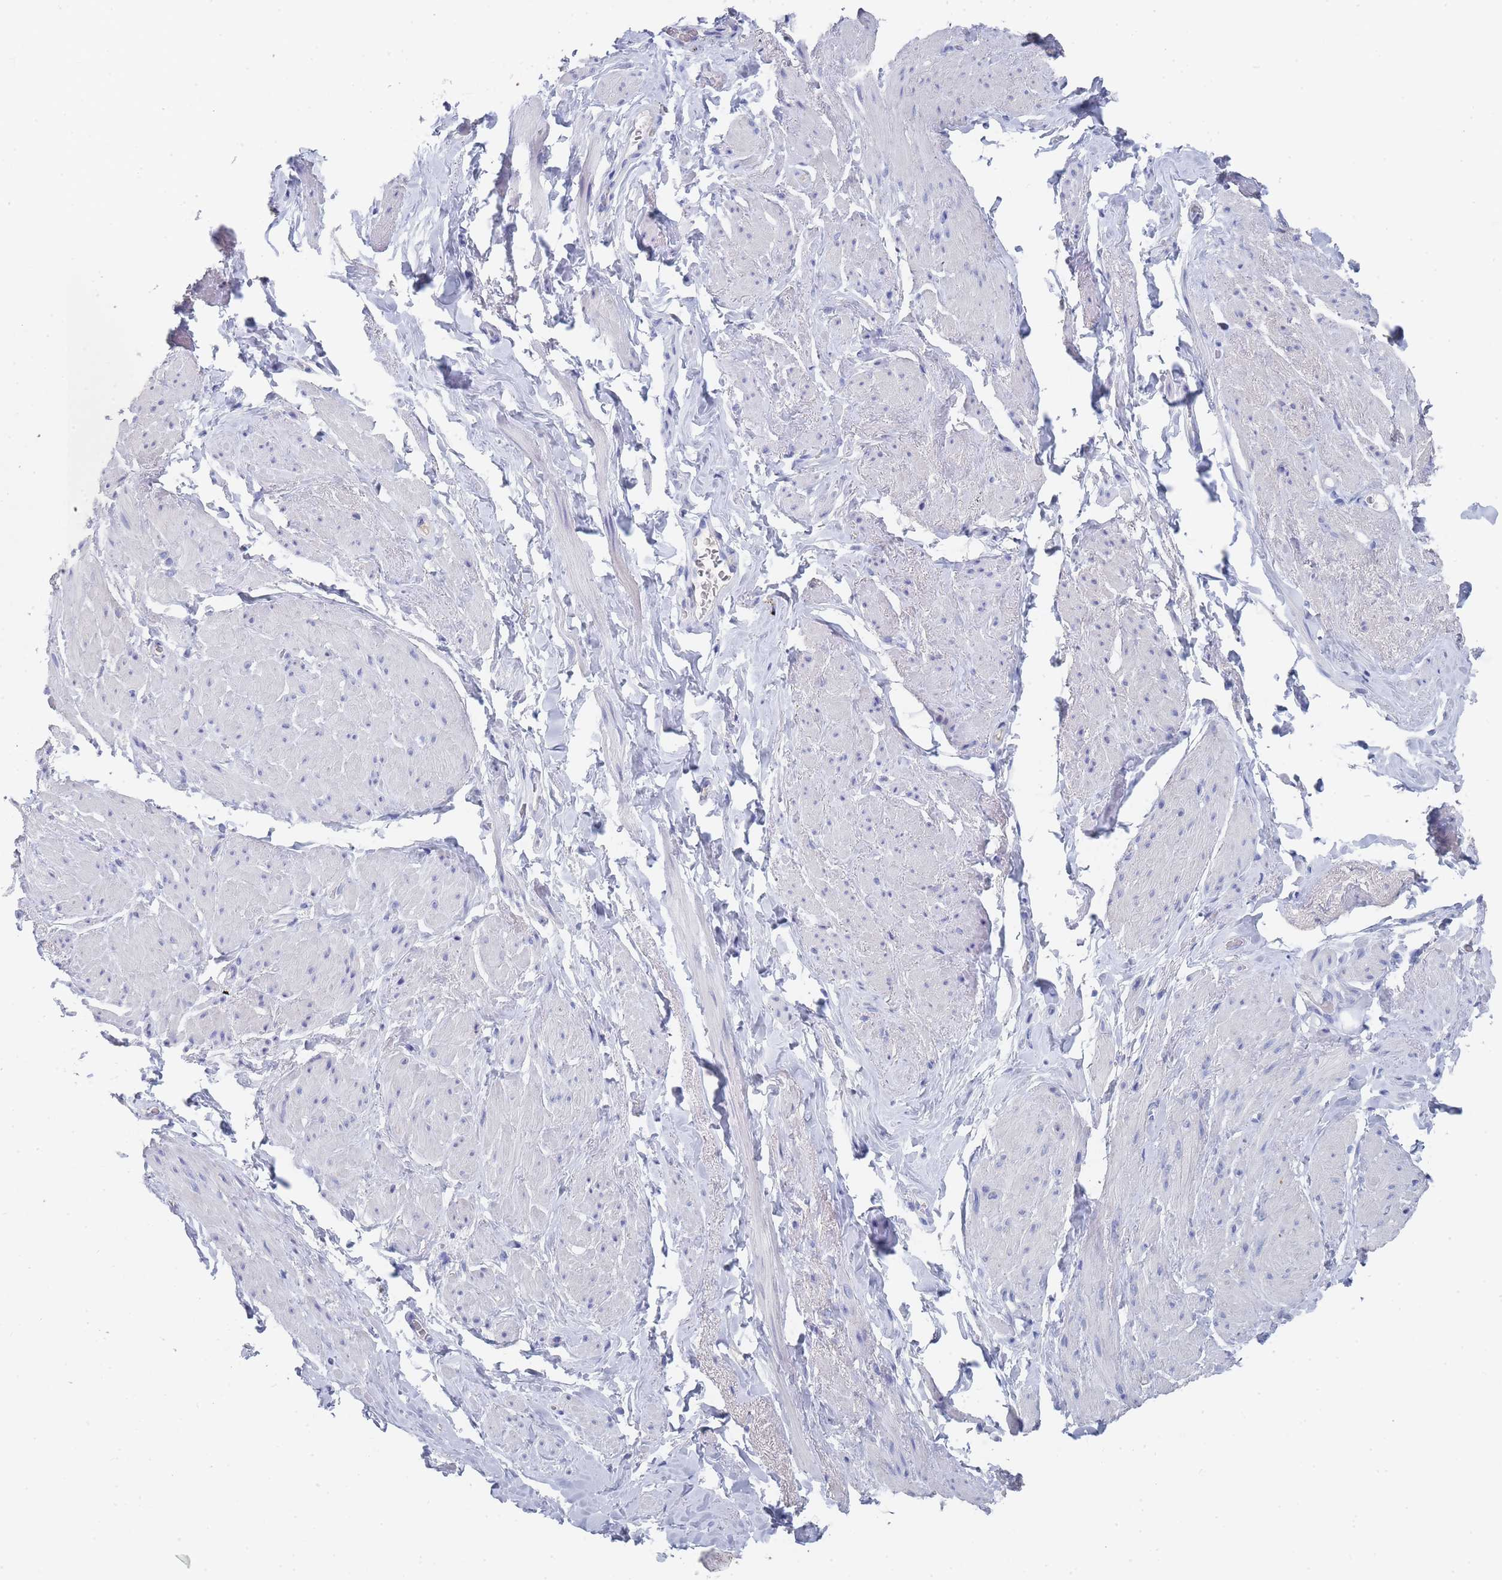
{"staining": {"intensity": "negative", "quantity": "none", "location": "none"}, "tissue": "smooth muscle", "cell_type": "Smooth muscle cells", "image_type": "normal", "snomed": [{"axis": "morphology", "description": "Normal tissue, NOS"}, {"axis": "topography", "description": "Smooth muscle"}, {"axis": "topography", "description": "Peripheral nerve tissue"}], "caption": "DAB immunohistochemical staining of benign smooth muscle reveals no significant staining in smooth muscle cells. (Immunohistochemistry, brightfield microscopy, high magnification).", "gene": "ACAD11", "patient": {"sex": "male", "age": 69}}